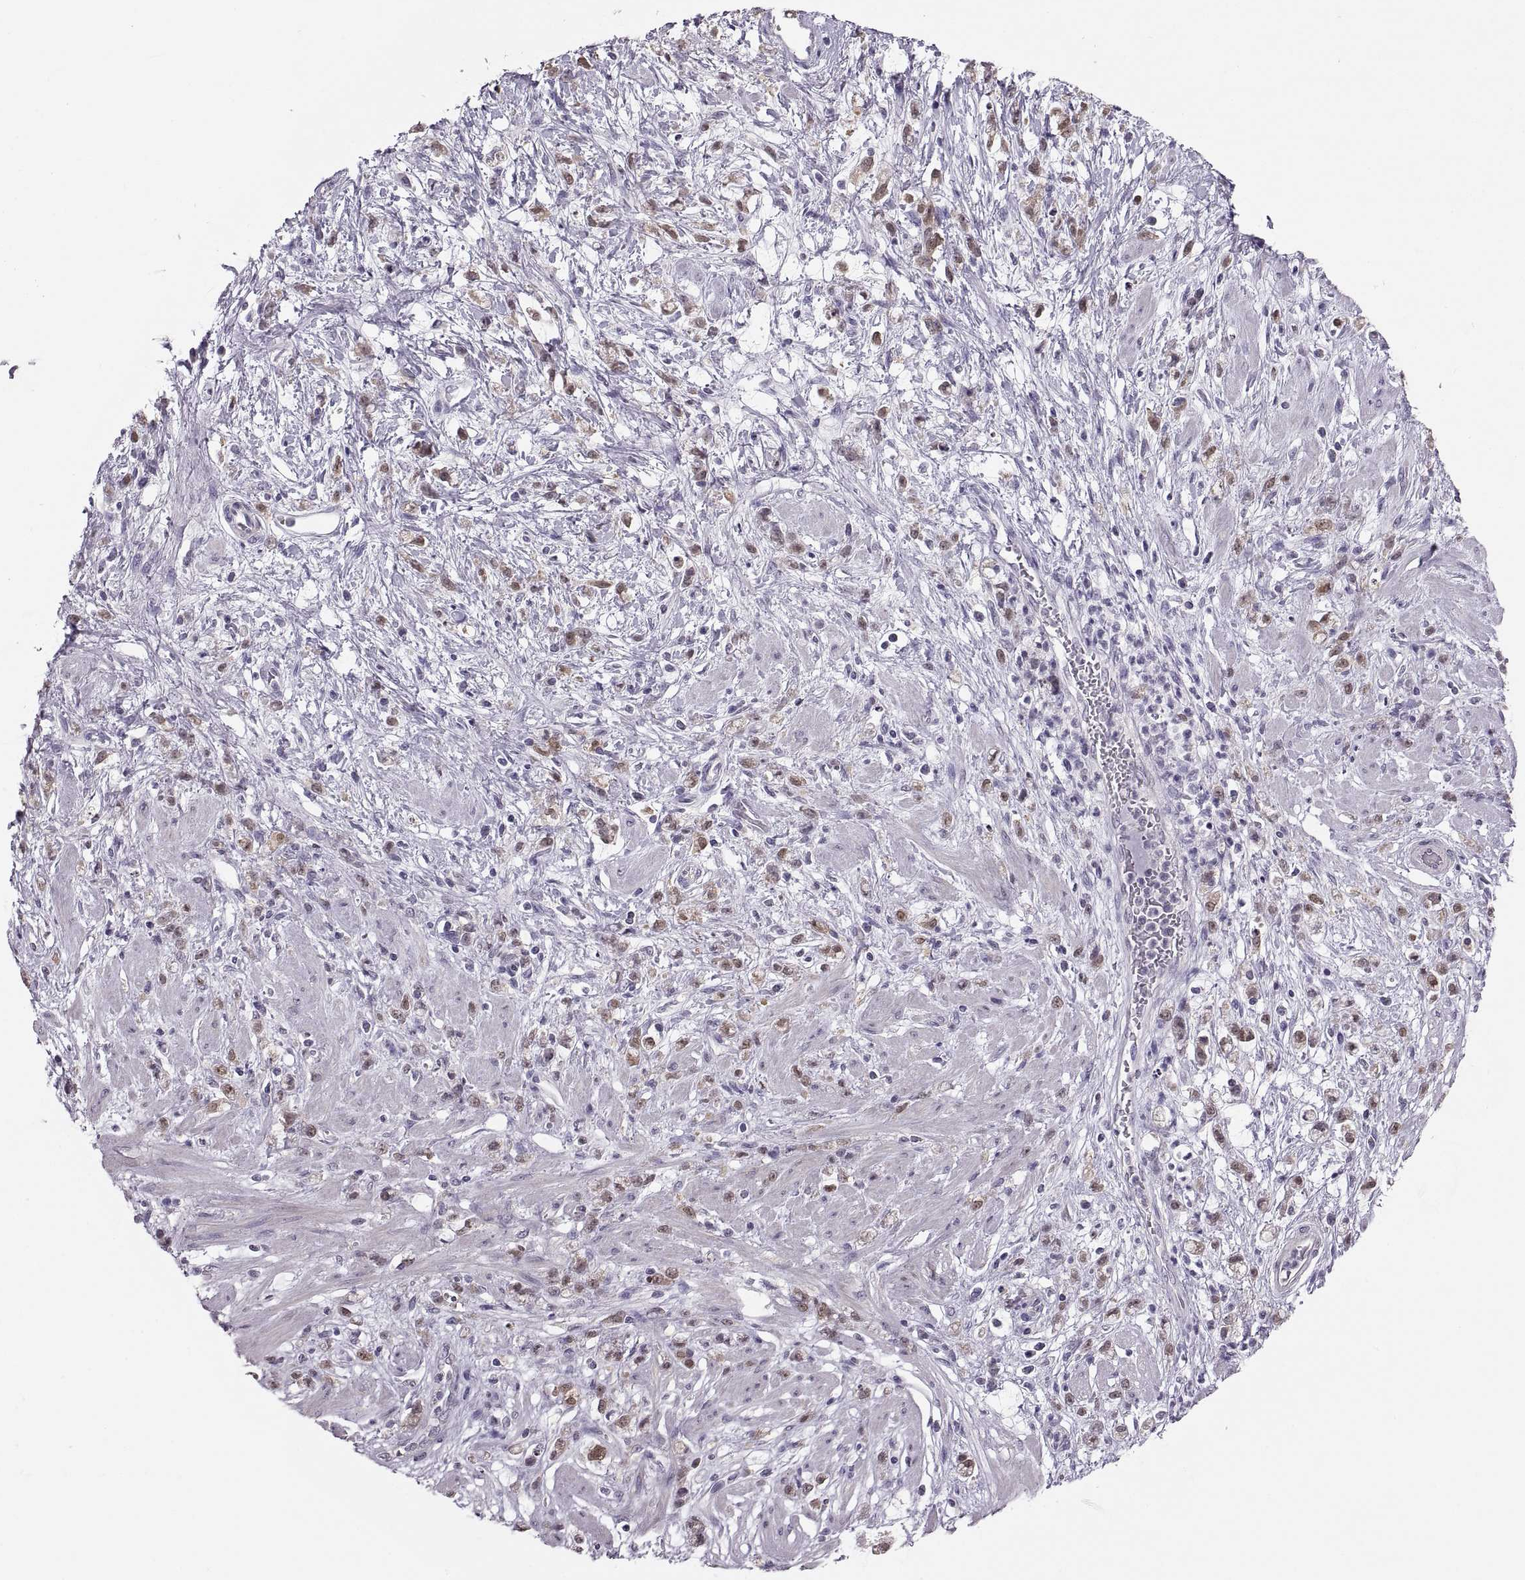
{"staining": {"intensity": "moderate", "quantity": "25%-75%", "location": "nuclear"}, "tissue": "stomach cancer", "cell_type": "Tumor cells", "image_type": "cancer", "snomed": [{"axis": "morphology", "description": "Adenocarcinoma, NOS"}, {"axis": "topography", "description": "Stomach"}], "caption": "Immunohistochemistry (IHC) micrograph of stomach cancer stained for a protein (brown), which demonstrates medium levels of moderate nuclear positivity in about 25%-75% of tumor cells.", "gene": "ADH6", "patient": {"sex": "female", "age": 60}}